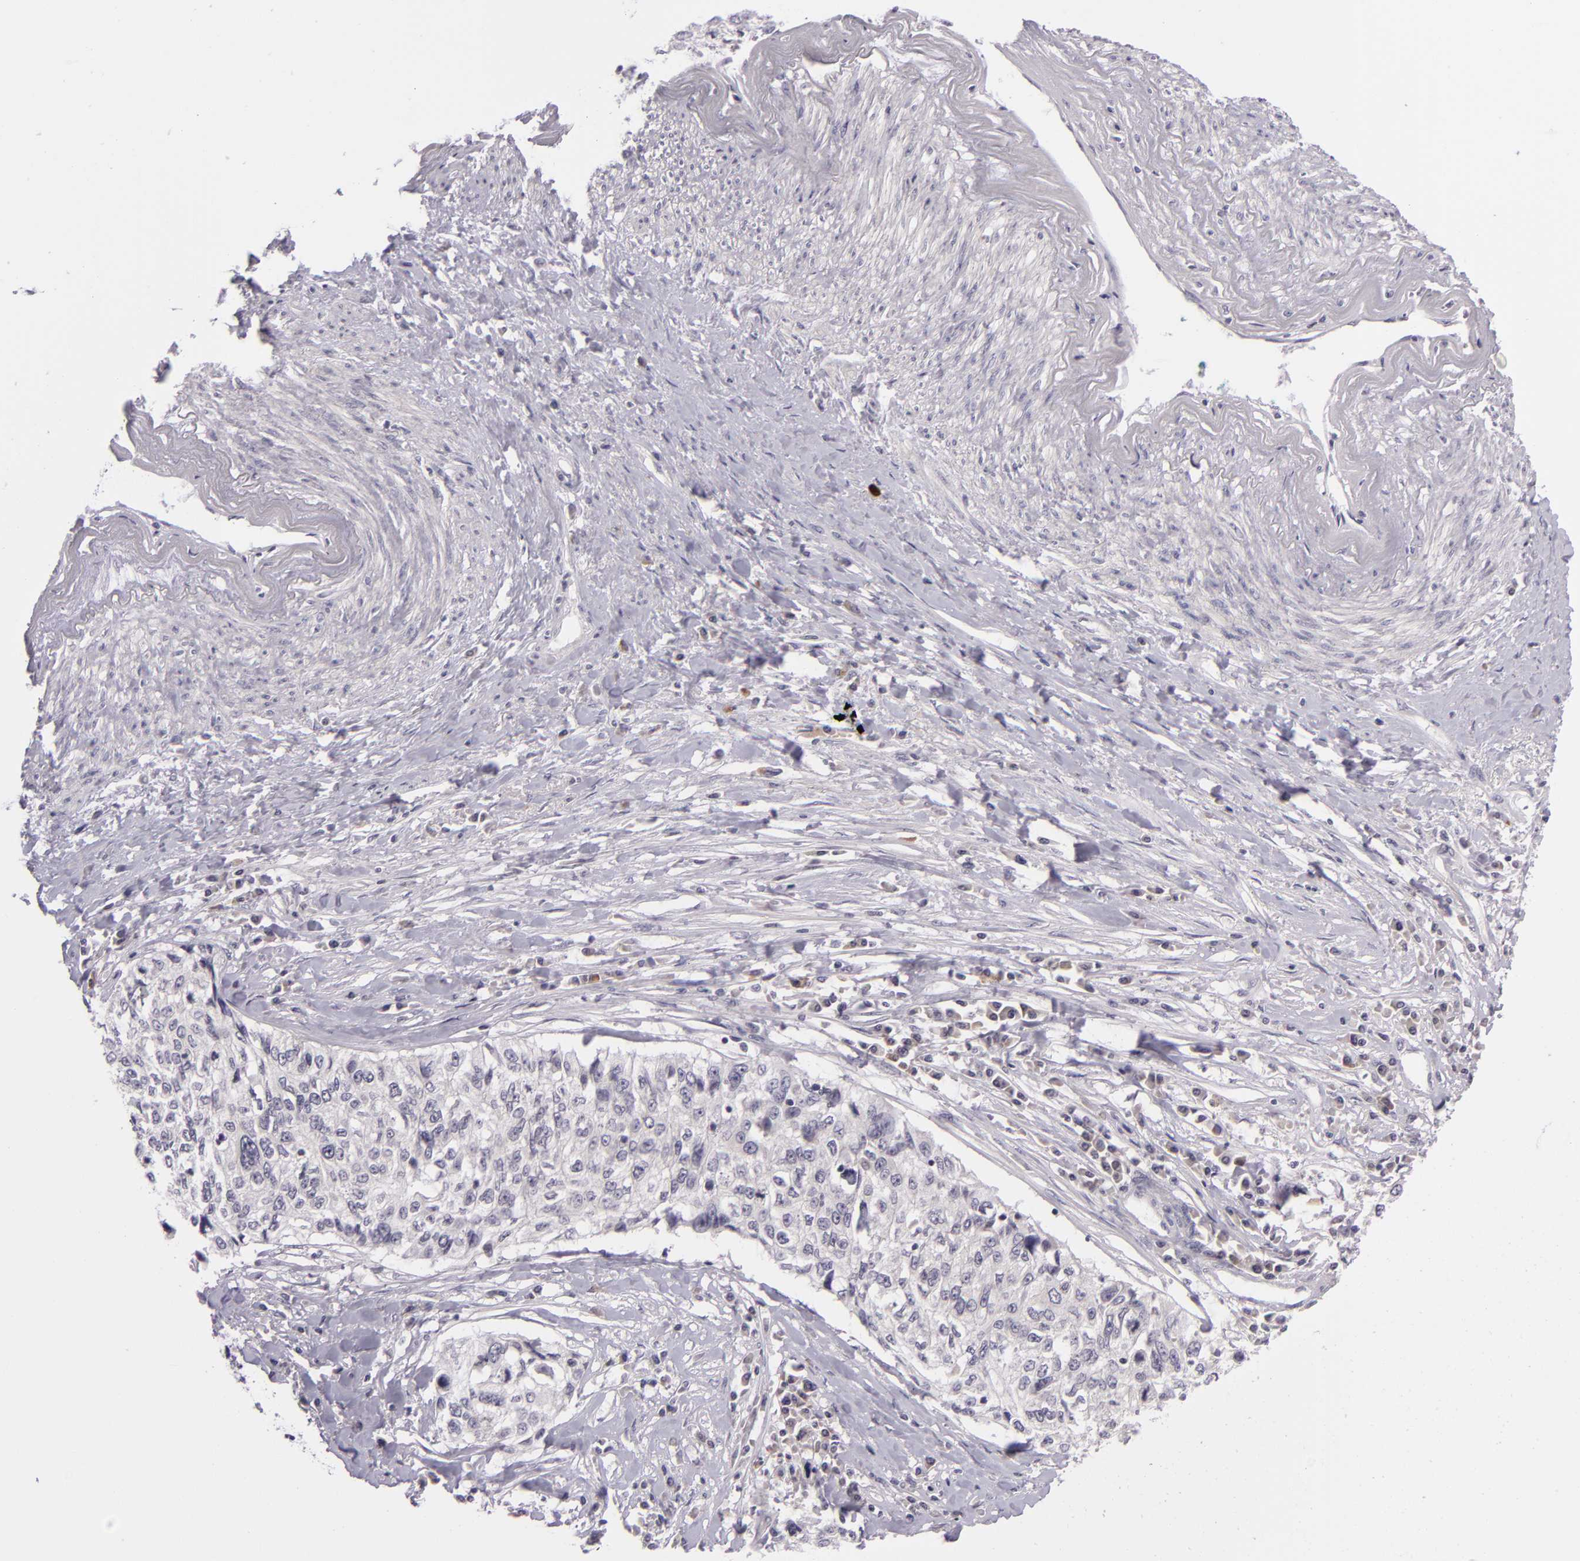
{"staining": {"intensity": "negative", "quantity": "none", "location": "none"}, "tissue": "cervical cancer", "cell_type": "Tumor cells", "image_type": "cancer", "snomed": [{"axis": "morphology", "description": "Squamous cell carcinoma, NOS"}, {"axis": "topography", "description": "Cervix"}], "caption": "This is a photomicrograph of immunohistochemistry staining of cervical squamous cell carcinoma, which shows no staining in tumor cells. (IHC, brightfield microscopy, high magnification).", "gene": "DAG1", "patient": {"sex": "female", "age": 57}}